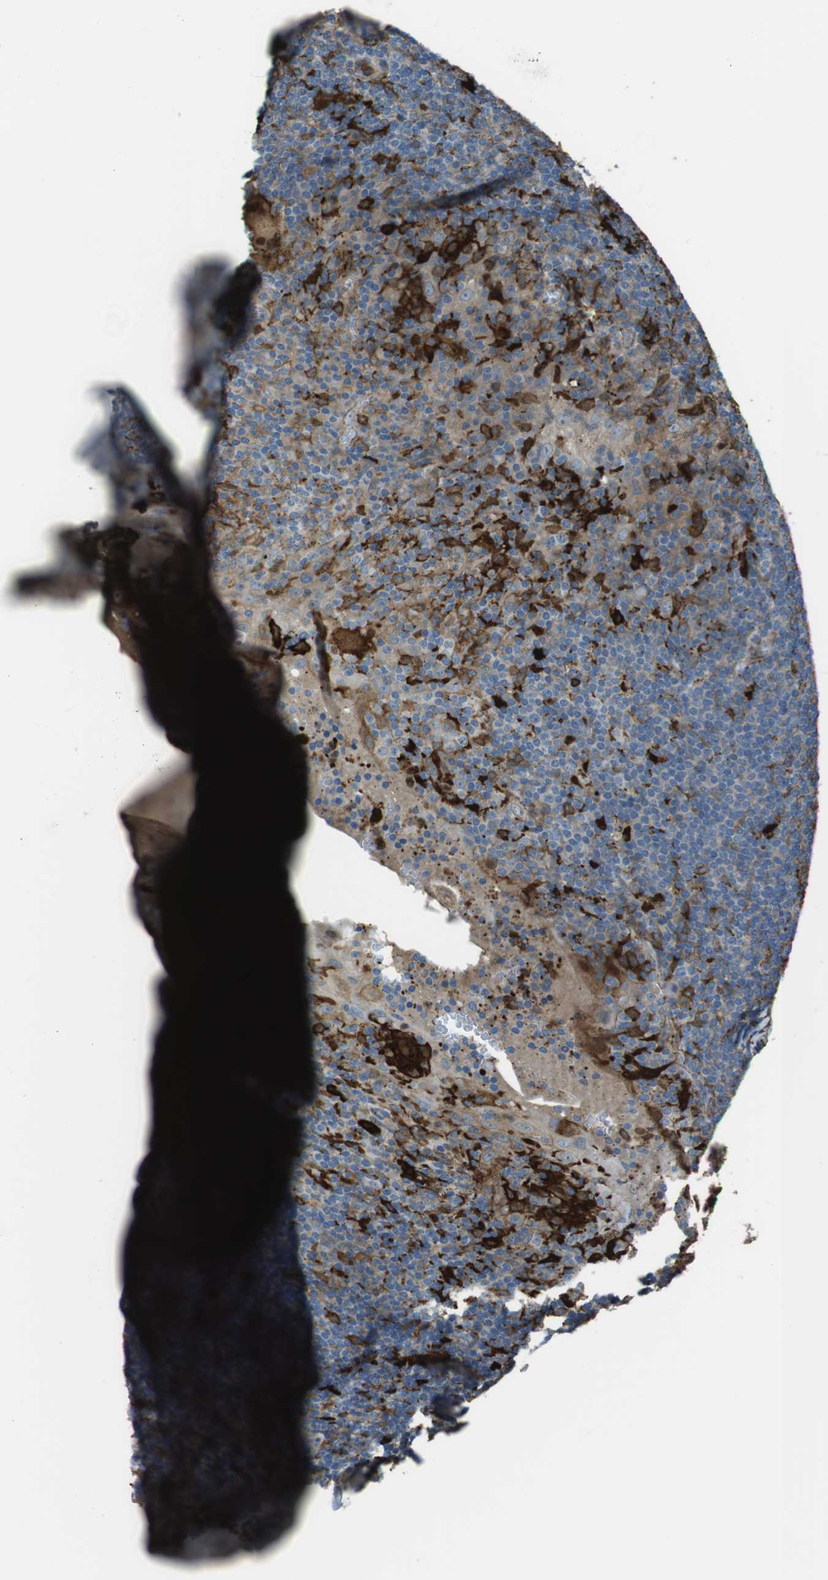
{"staining": {"intensity": "strong", "quantity": "<25%", "location": "cytoplasmic/membranous"}, "tissue": "tonsil", "cell_type": "Non-germinal center cells", "image_type": "normal", "snomed": [{"axis": "morphology", "description": "Normal tissue, NOS"}, {"axis": "topography", "description": "Tonsil"}], "caption": "High-power microscopy captured an immunohistochemistry photomicrograph of normal tonsil, revealing strong cytoplasmic/membranous staining in approximately <25% of non-germinal center cells. (Brightfield microscopy of DAB IHC at high magnification).", "gene": "SFT2D1", "patient": {"sex": "male", "age": 37}}